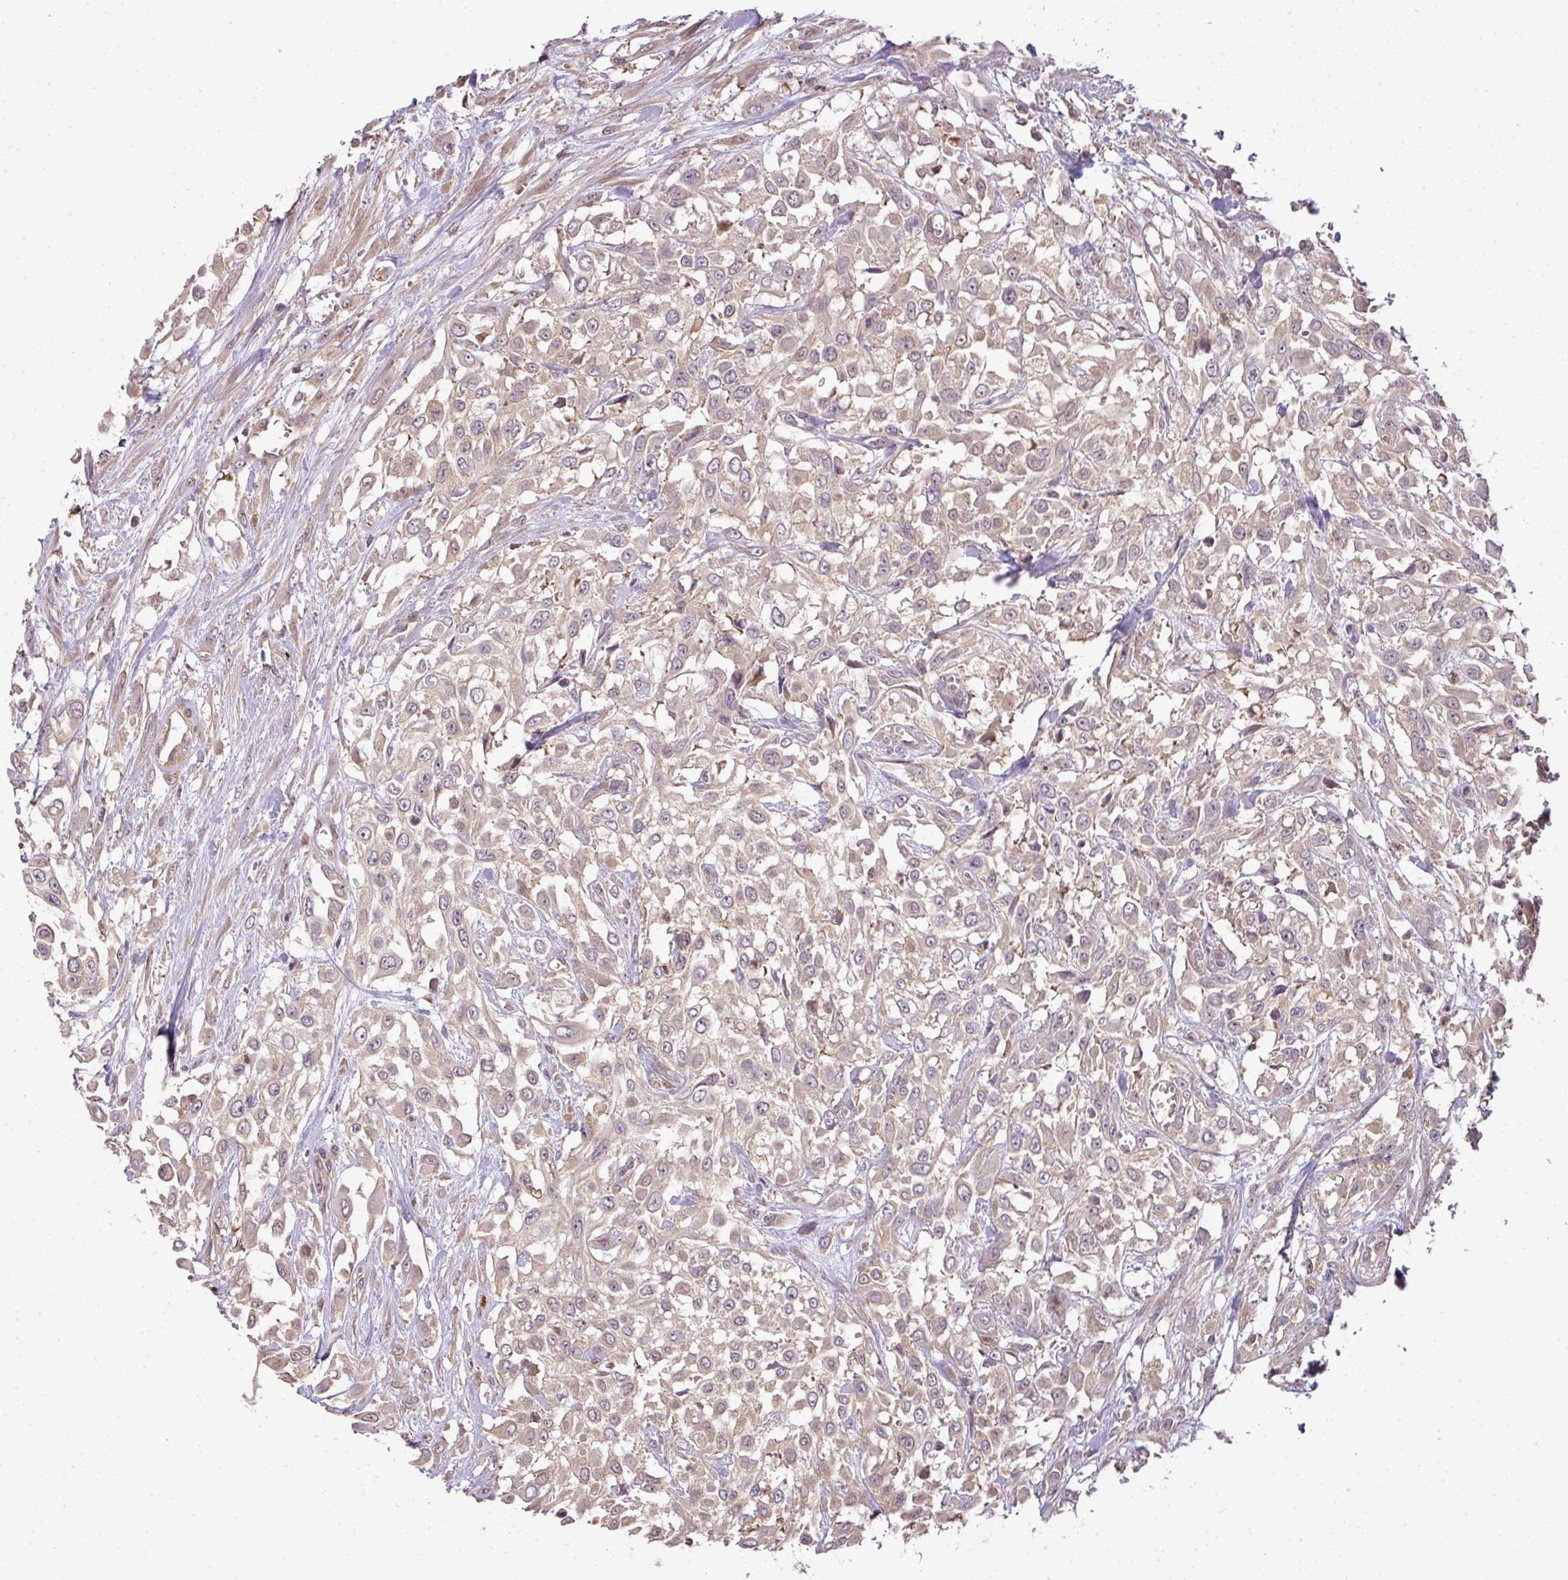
{"staining": {"intensity": "negative", "quantity": "none", "location": "none"}, "tissue": "urothelial cancer", "cell_type": "Tumor cells", "image_type": "cancer", "snomed": [{"axis": "morphology", "description": "Urothelial carcinoma, High grade"}, {"axis": "topography", "description": "Urinary bladder"}], "caption": "Urothelial carcinoma (high-grade) stained for a protein using immunohistochemistry (IHC) shows no positivity tumor cells.", "gene": "TCL1B", "patient": {"sex": "male", "age": 57}}